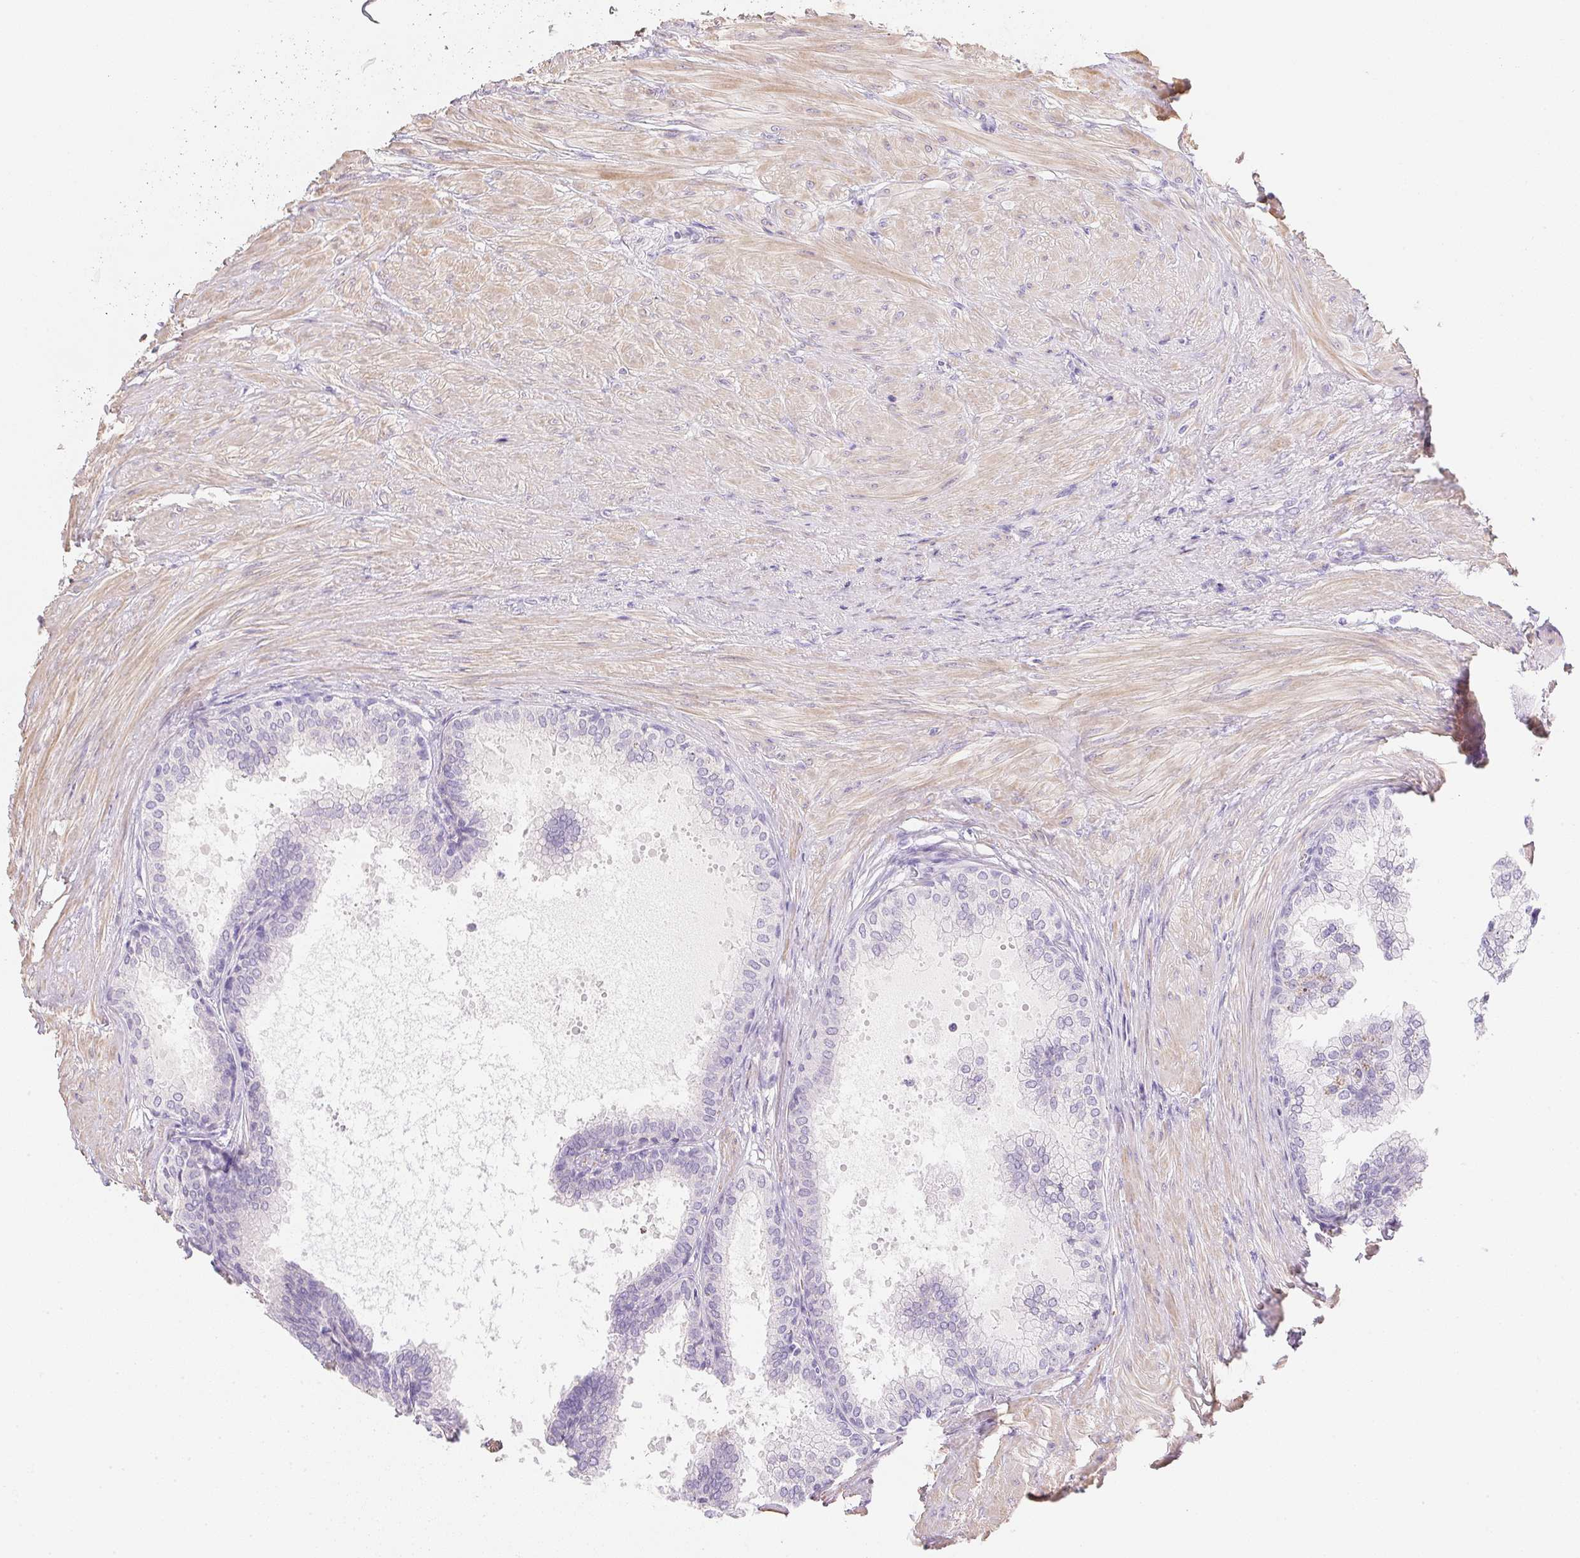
{"staining": {"intensity": "negative", "quantity": "none", "location": "none"}, "tissue": "prostate", "cell_type": "Glandular cells", "image_type": "normal", "snomed": [{"axis": "morphology", "description": "Normal tissue, NOS"}, {"axis": "topography", "description": "Prostate"}, {"axis": "topography", "description": "Peripheral nerve tissue"}], "caption": "IHC of unremarkable prostate demonstrates no expression in glandular cells.", "gene": "KCNE2", "patient": {"sex": "male", "age": 55}}